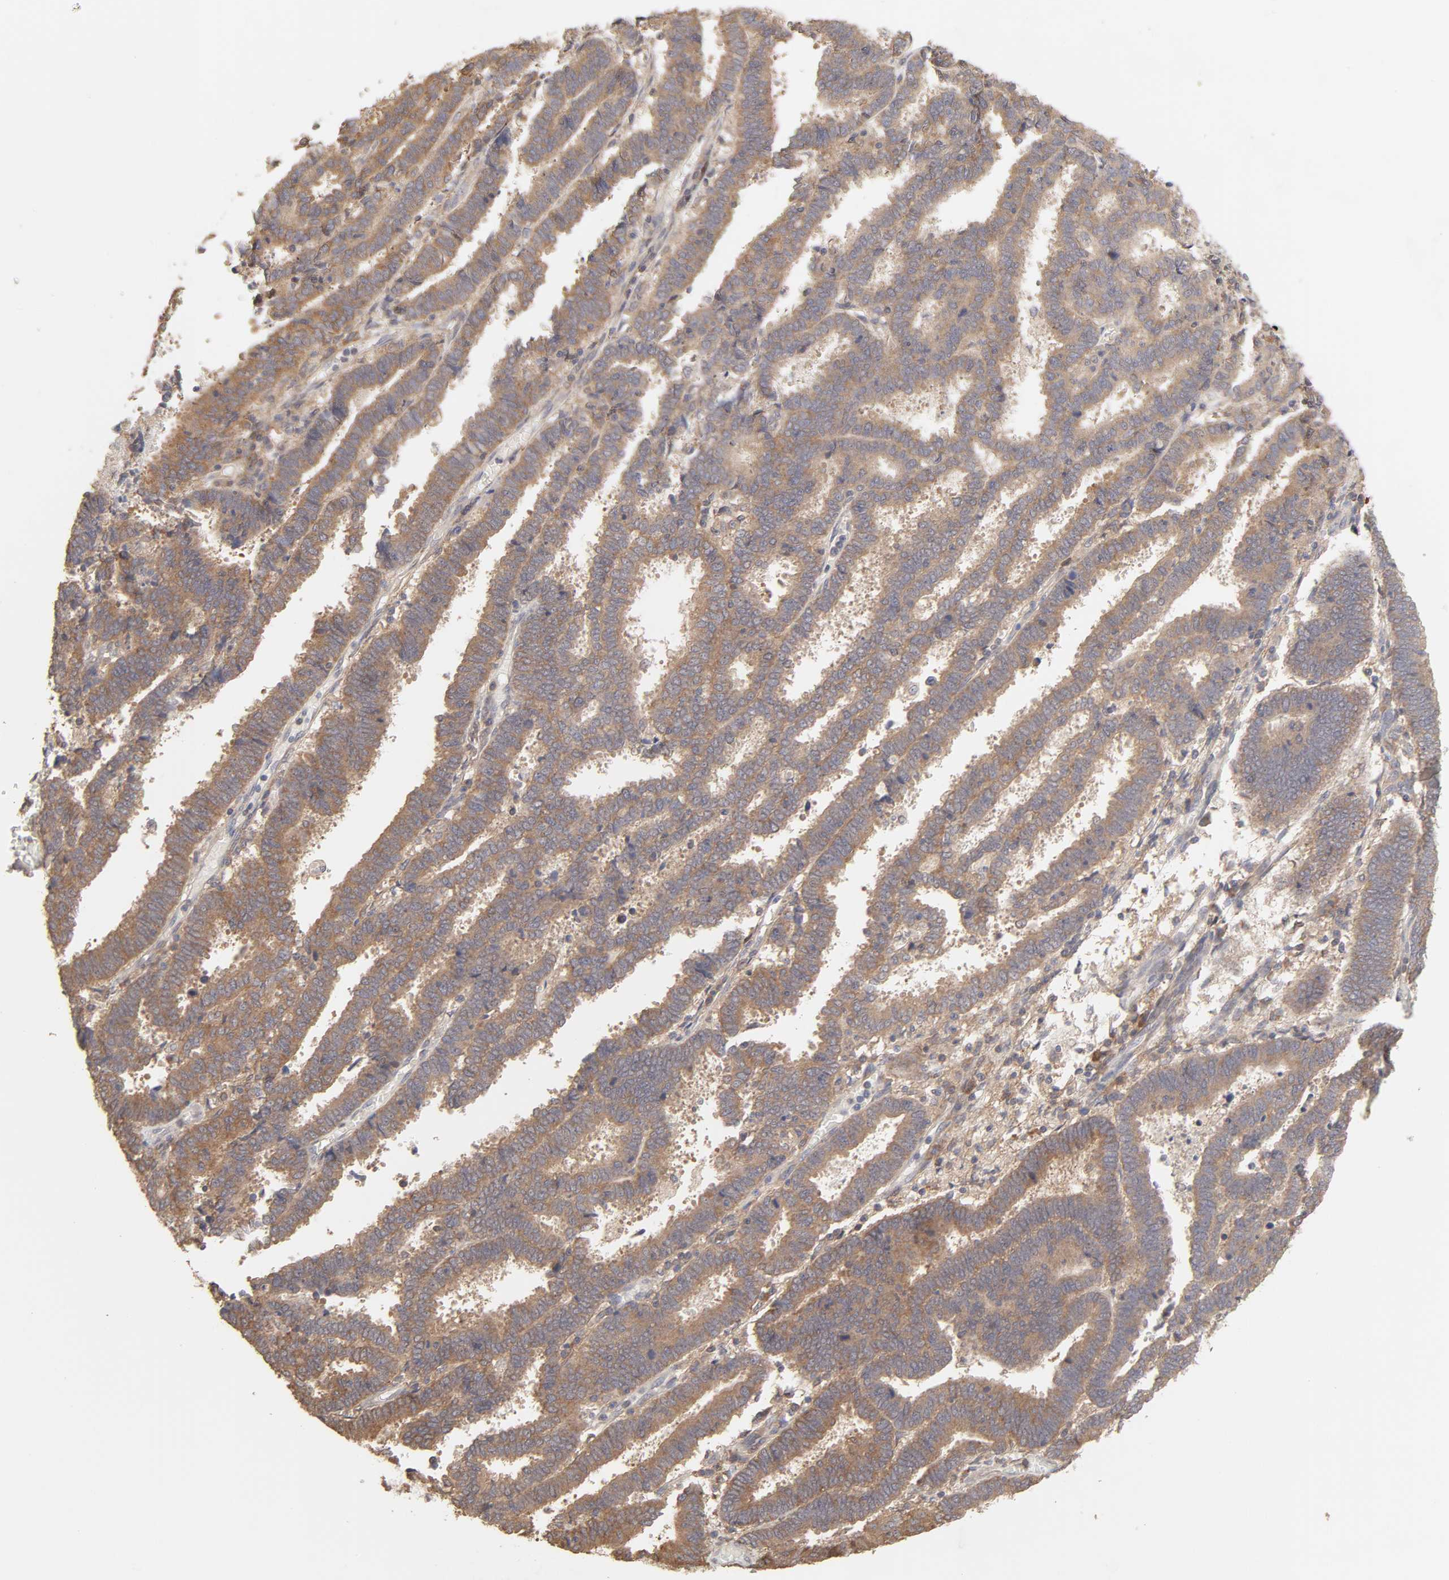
{"staining": {"intensity": "moderate", "quantity": ">75%", "location": "cytoplasmic/membranous"}, "tissue": "endometrial cancer", "cell_type": "Tumor cells", "image_type": "cancer", "snomed": [{"axis": "morphology", "description": "Adenocarcinoma, NOS"}, {"axis": "topography", "description": "Uterus"}], "caption": "A histopathology image of endometrial adenocarcinoma stained for a protein demonstrates moderate cytoplasmic/membranous brown staining in tumor cells. (brown staining indicates protein expression, while blue staining denotes nuclei).", "gene": "AP1G2", "patient": {"sex": "female", "age": 83}}